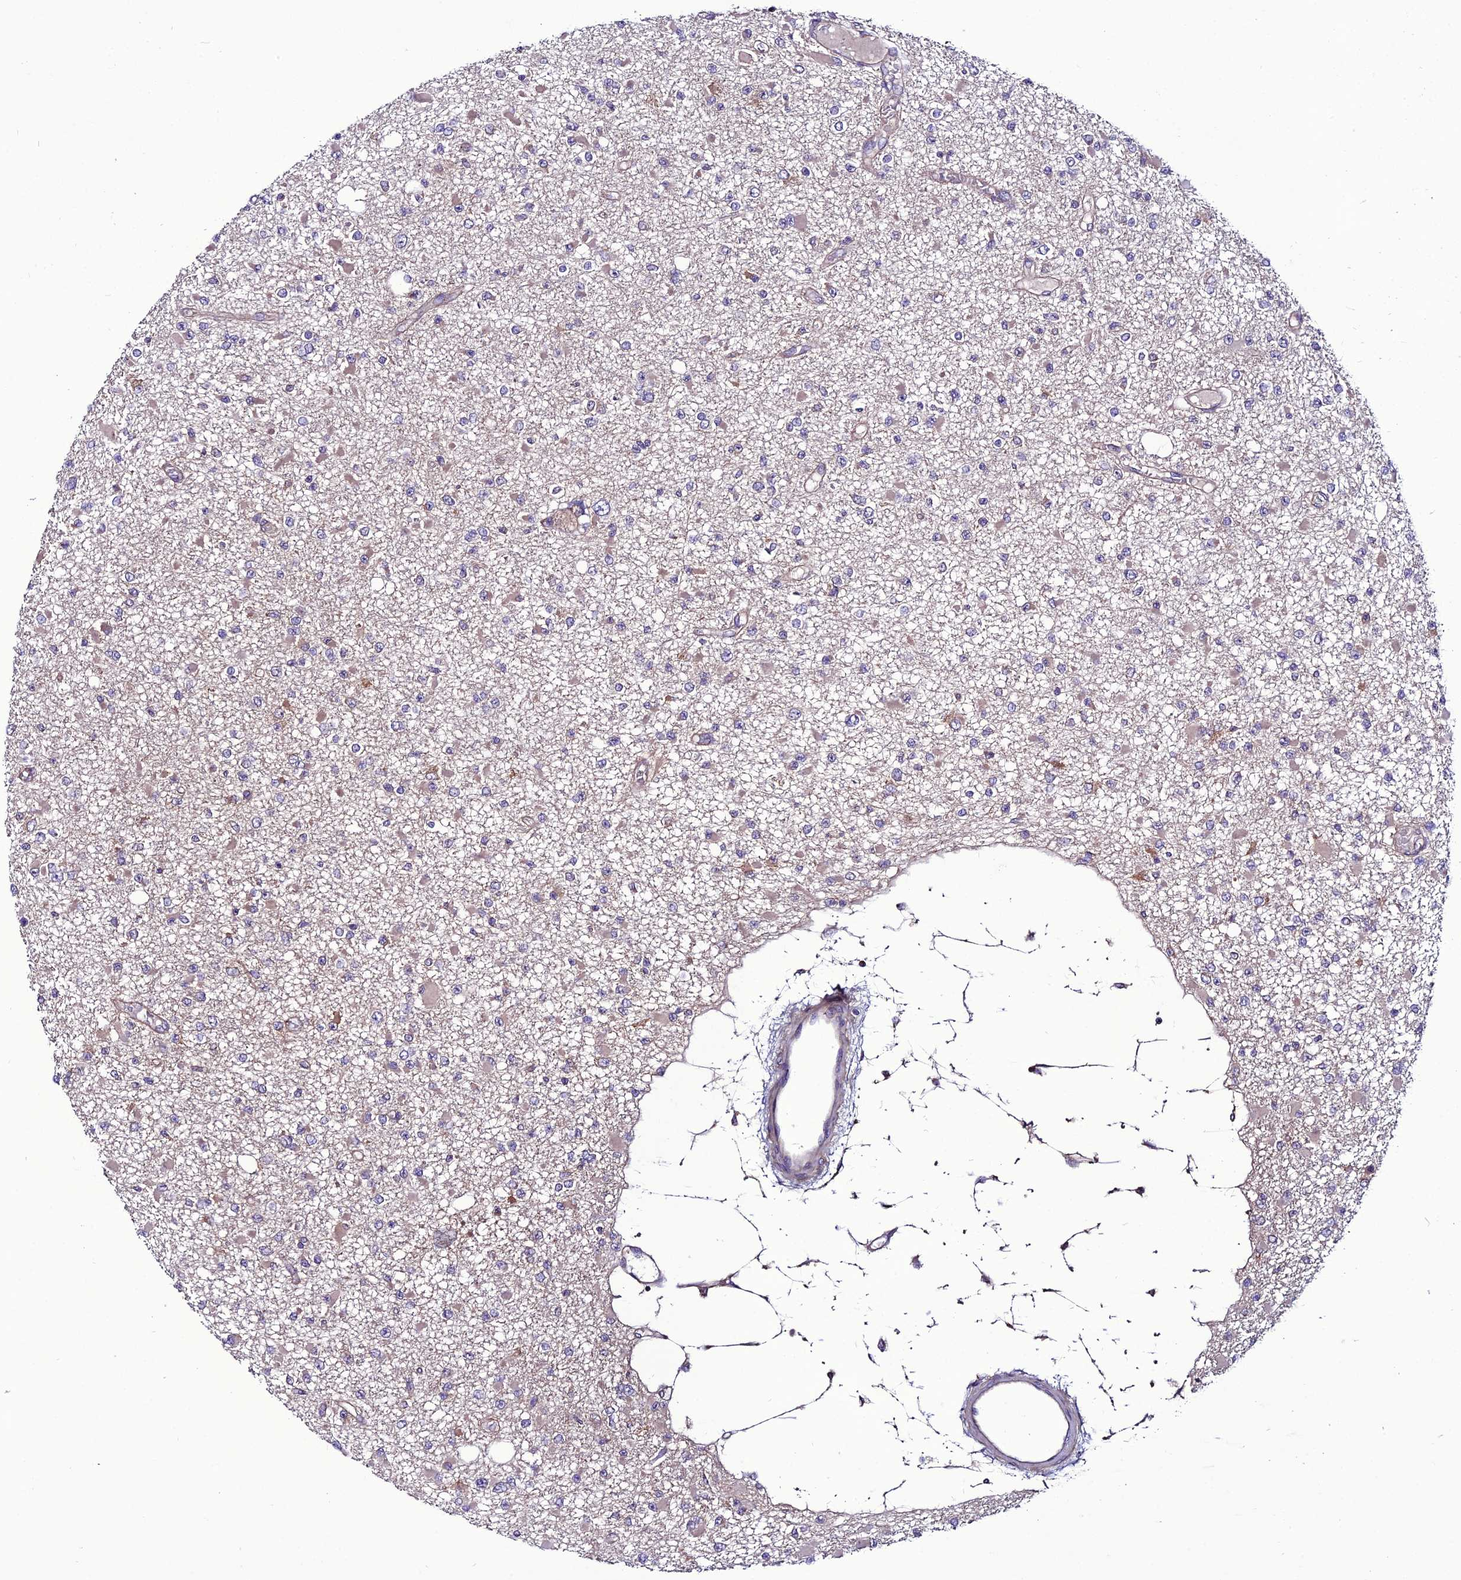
{"staining": {"intensity": "negative", "quantity": "none", "location": "none"}, "tissue": "glioma", "cell_type": "Tumor cells", "image_type": "cancer", "snomed": [{"axis": "morphology", "description": "Glioma, malignant, Low grade"}, {"axis": "topography", "description": "Brain"}], "caption": "Tumor cells show no significant protein staining in glioma.", "gene": "PPIL3", "patient": {"sex": "female", "age": 22}}